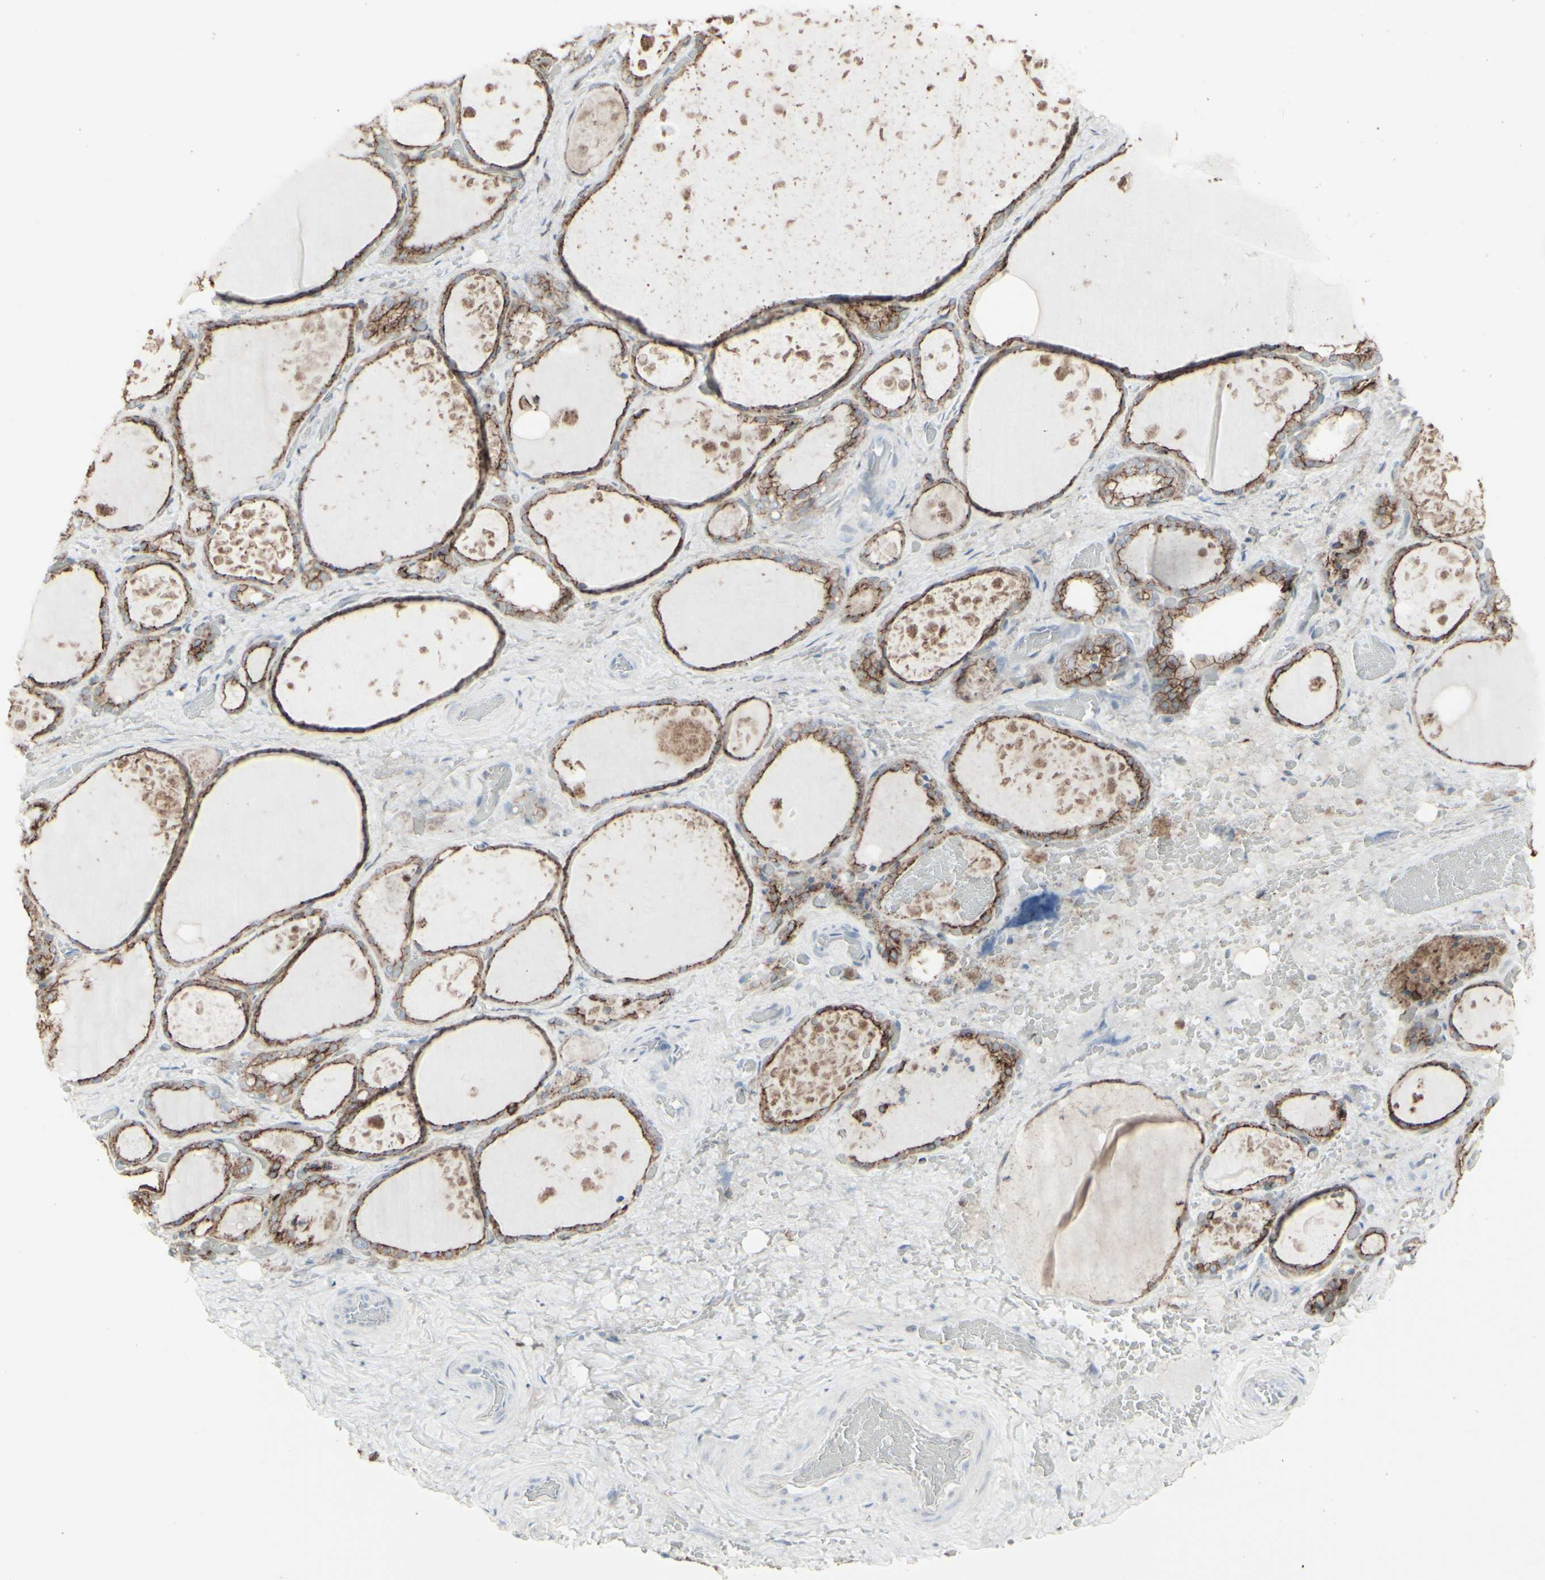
{"staining": {"intensity": "moderate", "quantity": ">75%", "location": "cytoplasmic/membranous"}, "tissue": "thyroid gland", "cell_type": "Glandular cells", "image_type": "normal", "snomed": [{"axis": "morphology", "description": "Normal tissue, NOS"}, {"axis": "topography", "description": "Thyroid gland"}], "caption": "High-power microscopy captured an IHC image of normal thyroid gland, revealing moderate cytoplasmic/membranous staining in approximately >75% of glandular cells. Nuclei are stained in blue.", "gene": "GJA1", "patient": {"sex": "male", "age": 61}}